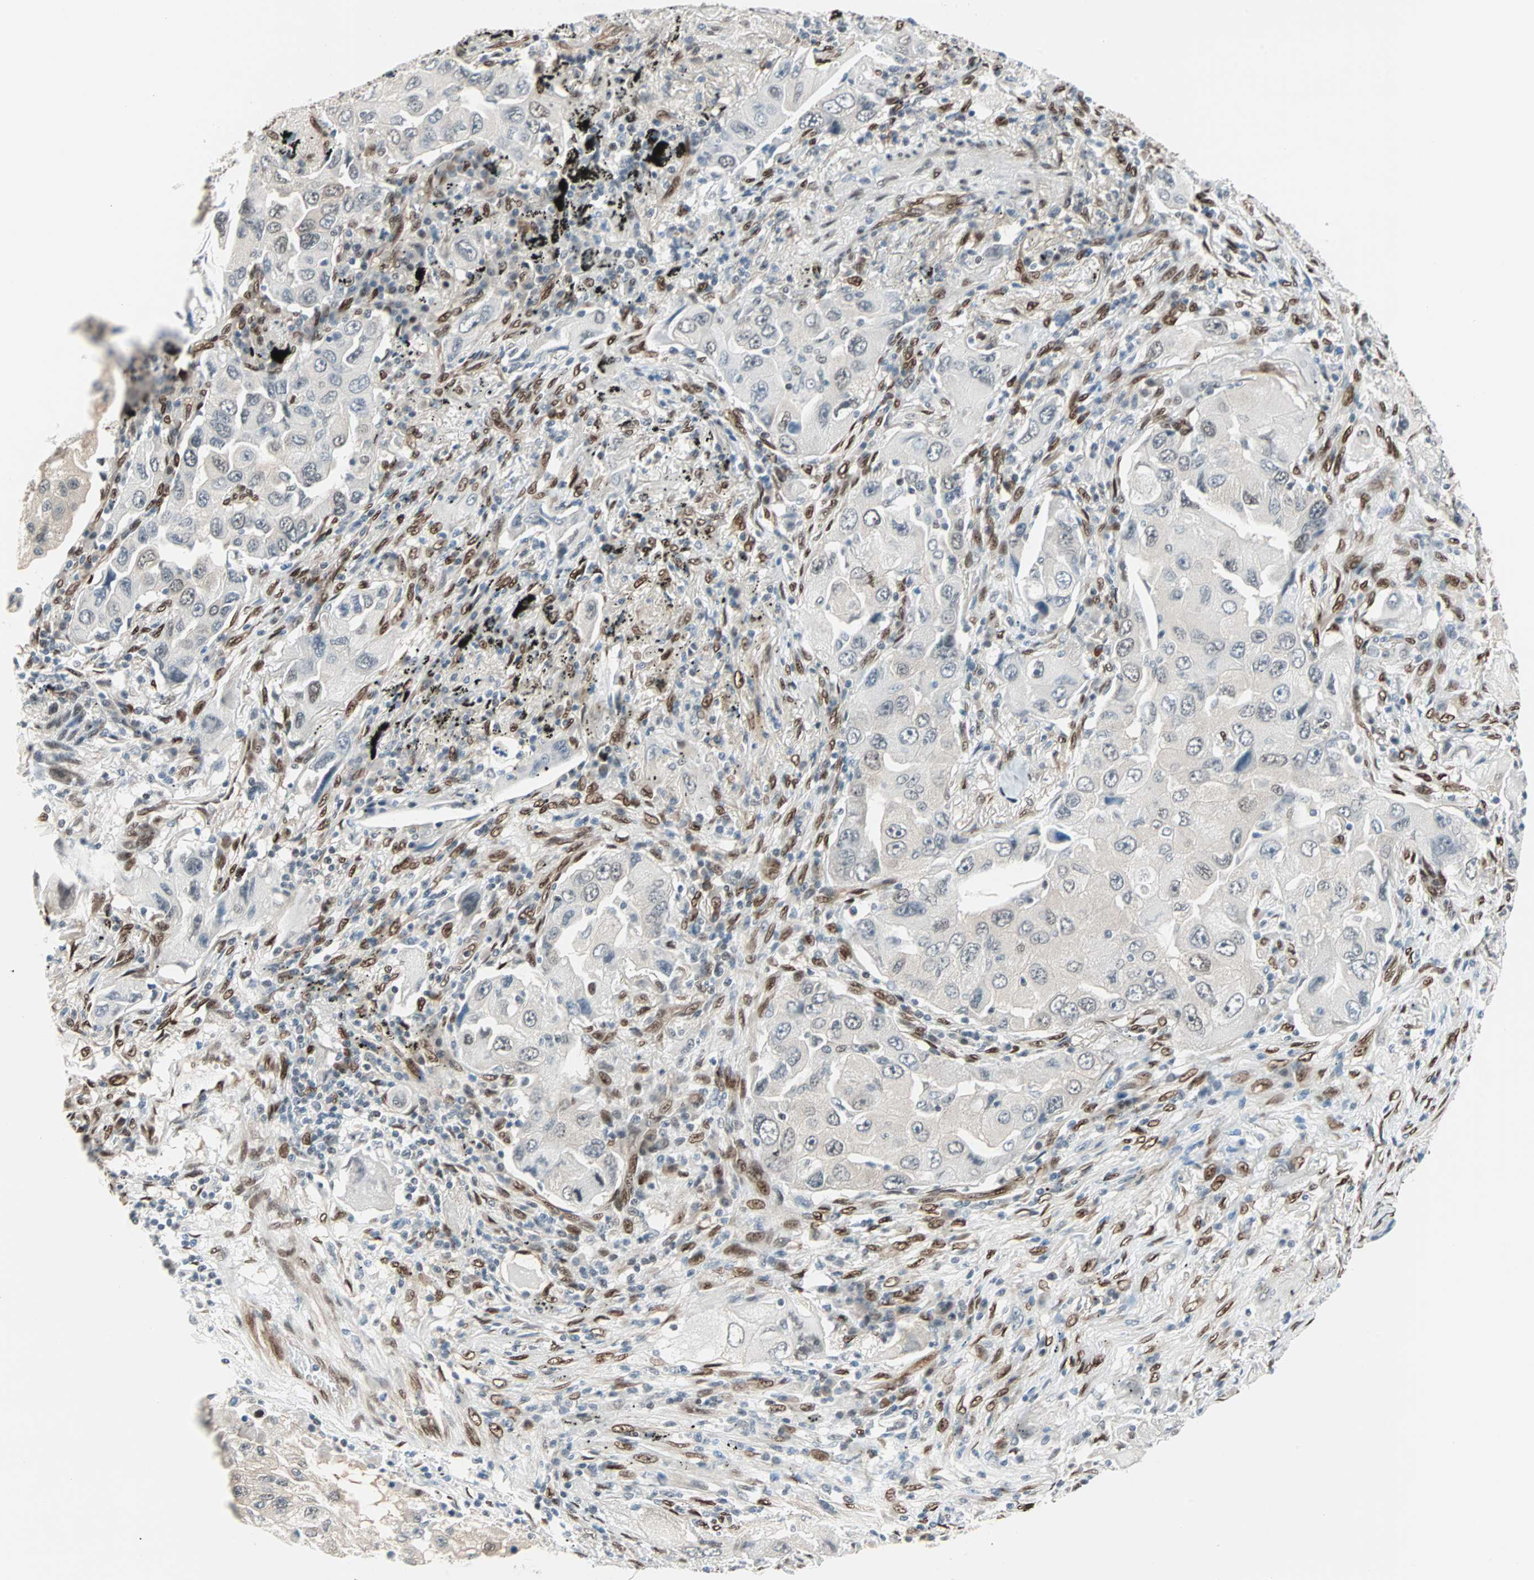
{"staining": {"intensity": "negative", "quantity": "none", "location": "none"}, "tissue": "lung cancer", "cell_type": "Tumor cells", "image_type": "cancer", "snomed": [{"axis": "morphology", "description": "Adenocarcinoma, NOS"}, {"axis": "topography", "description": "Lung"}], "caption": "Immunohistochemical staining of human lung adenocarcinoma reveals no significant positivity in tumor cells.", "gene": "WWTR1", "patient": {"sex": "female", "age": 65}}